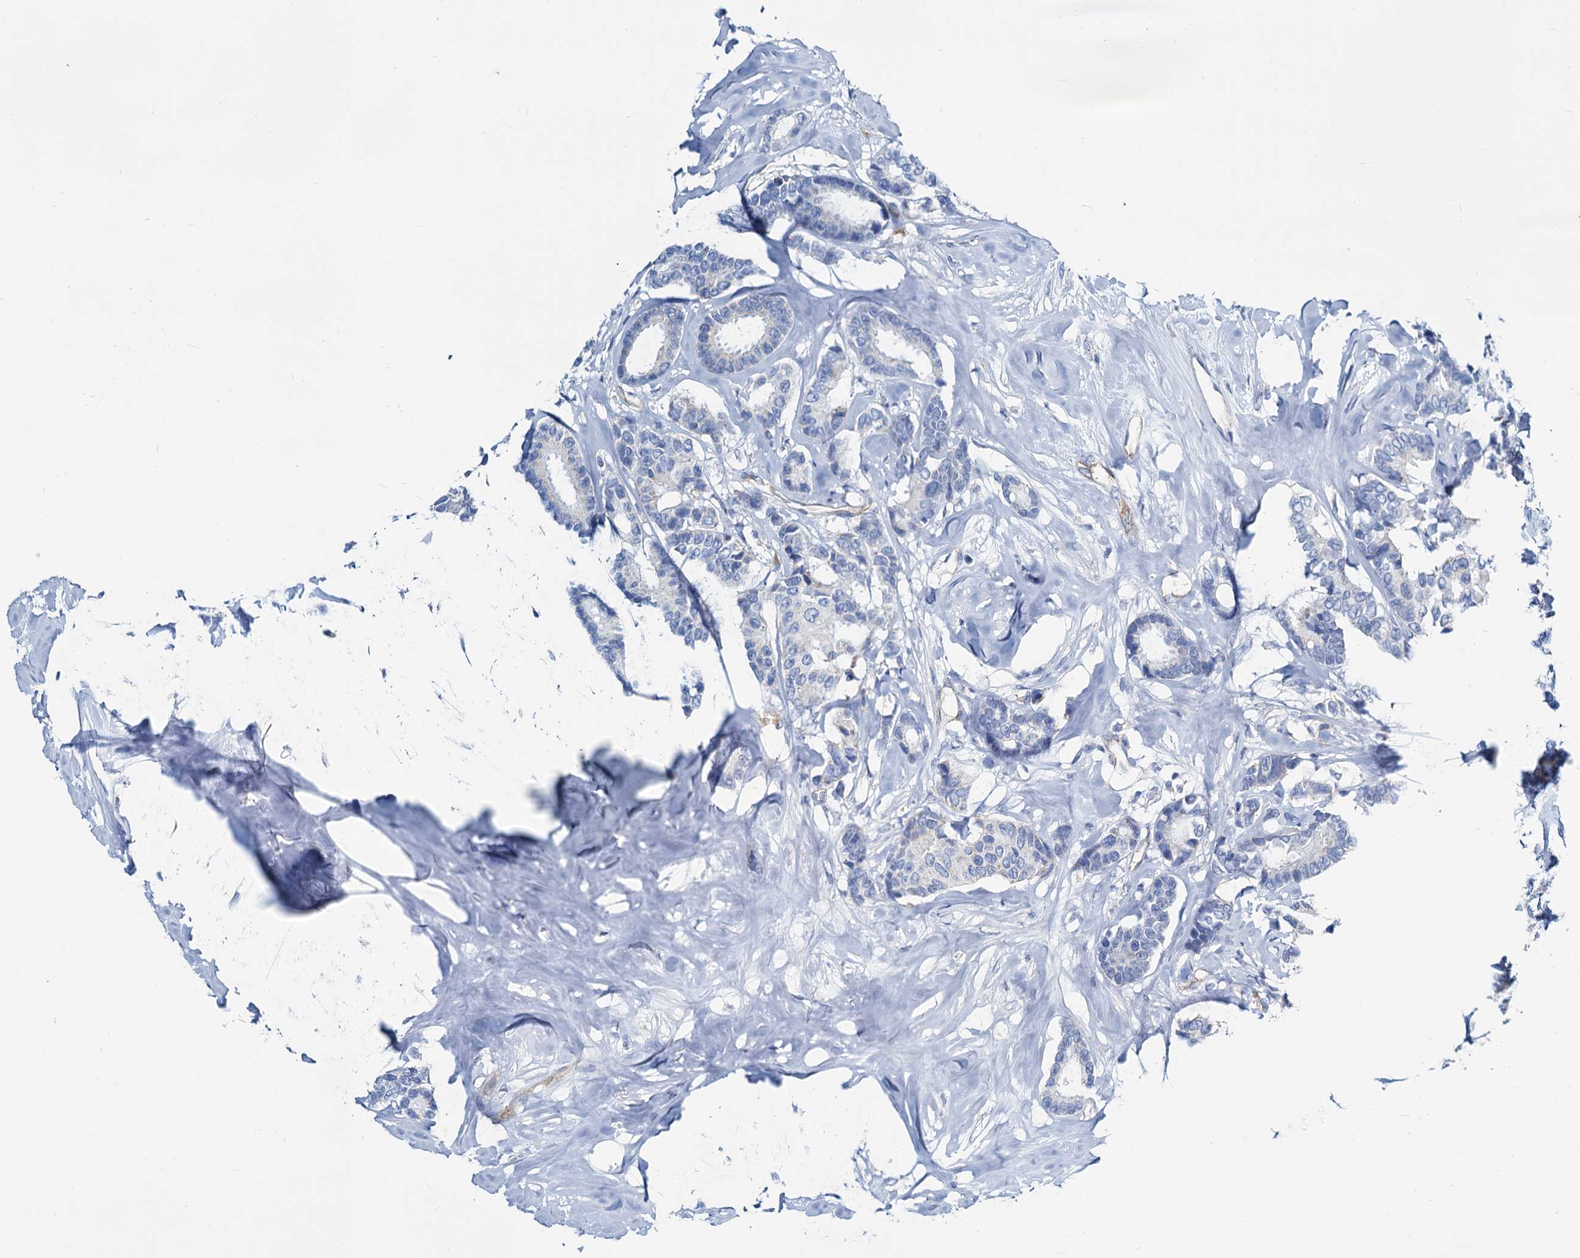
{"staining": {"intensity": "negative", "quantity": "none", "location": "none"}, "tissue": "breast cancer", "cell_type": "Tumor cells", "image_type": "cancer", "snomed": [{"axis": "morphology", "description": "Duct carcinoma"}, {"axis": "topography", "description": "Breast"}], "caption": "A micrograph of human breast cancer (invasive ductal carcinoma) is negative for staining in tumor cells. (DAB immunohistochemistry with hematoxylin counter stain).", "gene": "SLC1A3", "patient": {"sex": "female", "age": 87}}